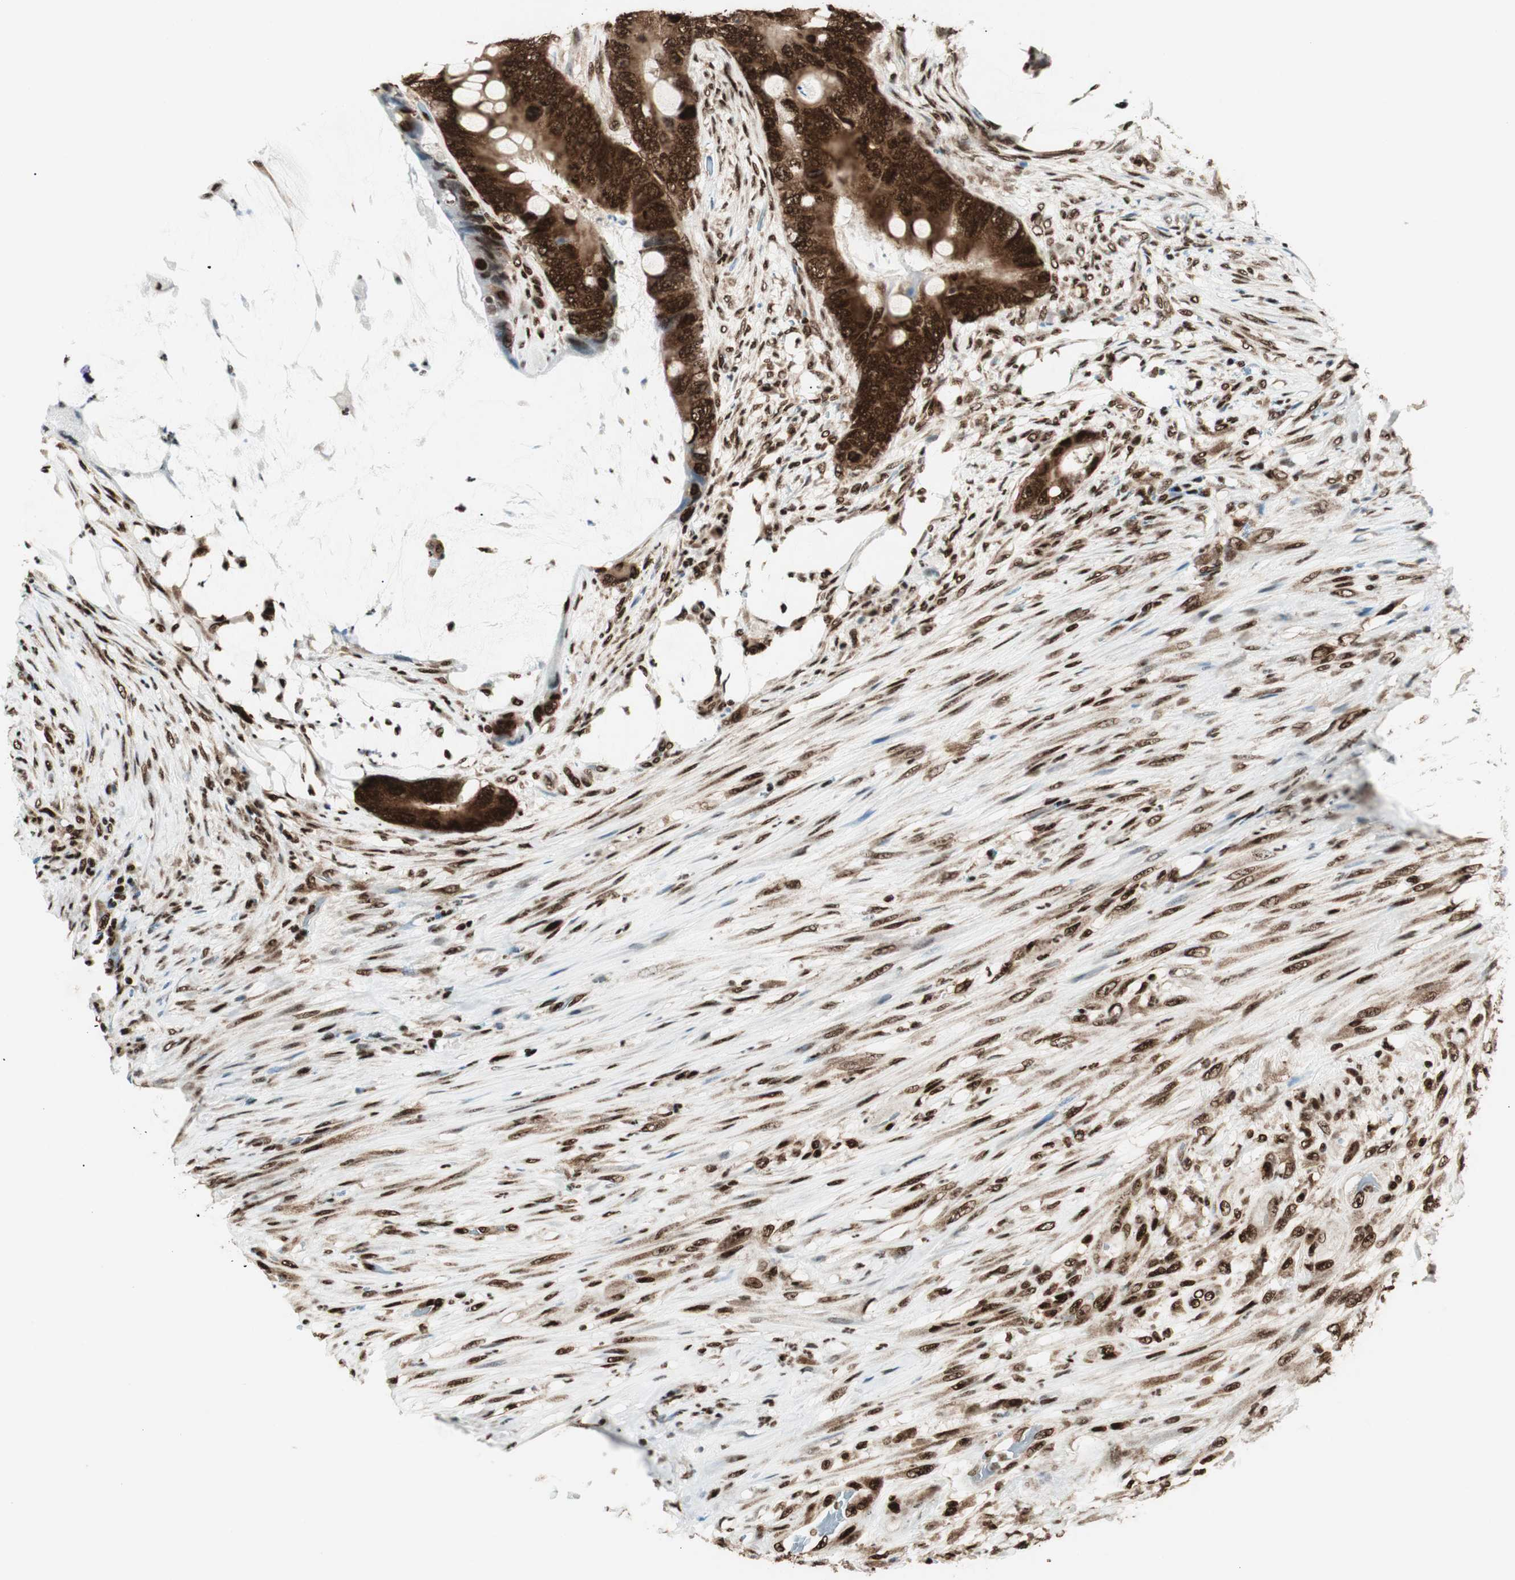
{"staining": {"intensity": "strong", "quantity": ">75%", "location": "cytoplasmic/membranous,nuclear"}, "tissue": "colorectal cancer", "cell_type": "Tumor cells", "image_type": "cancer", "snomed": [{"axis": "morphology", "description": "Adenocarcinoma, NOS"}, {"axis": "topography", "description": "Rectum"}], "caption": "Colorectal cancer (adenocarcinoma) stained for a protein (brown) demonstrates strong cytoplasmic/membranous and nuclear positive staining in about >75% of tumor cells.", "gene": "EWSR1", "patient": {"sex": "female", "age": 77}}